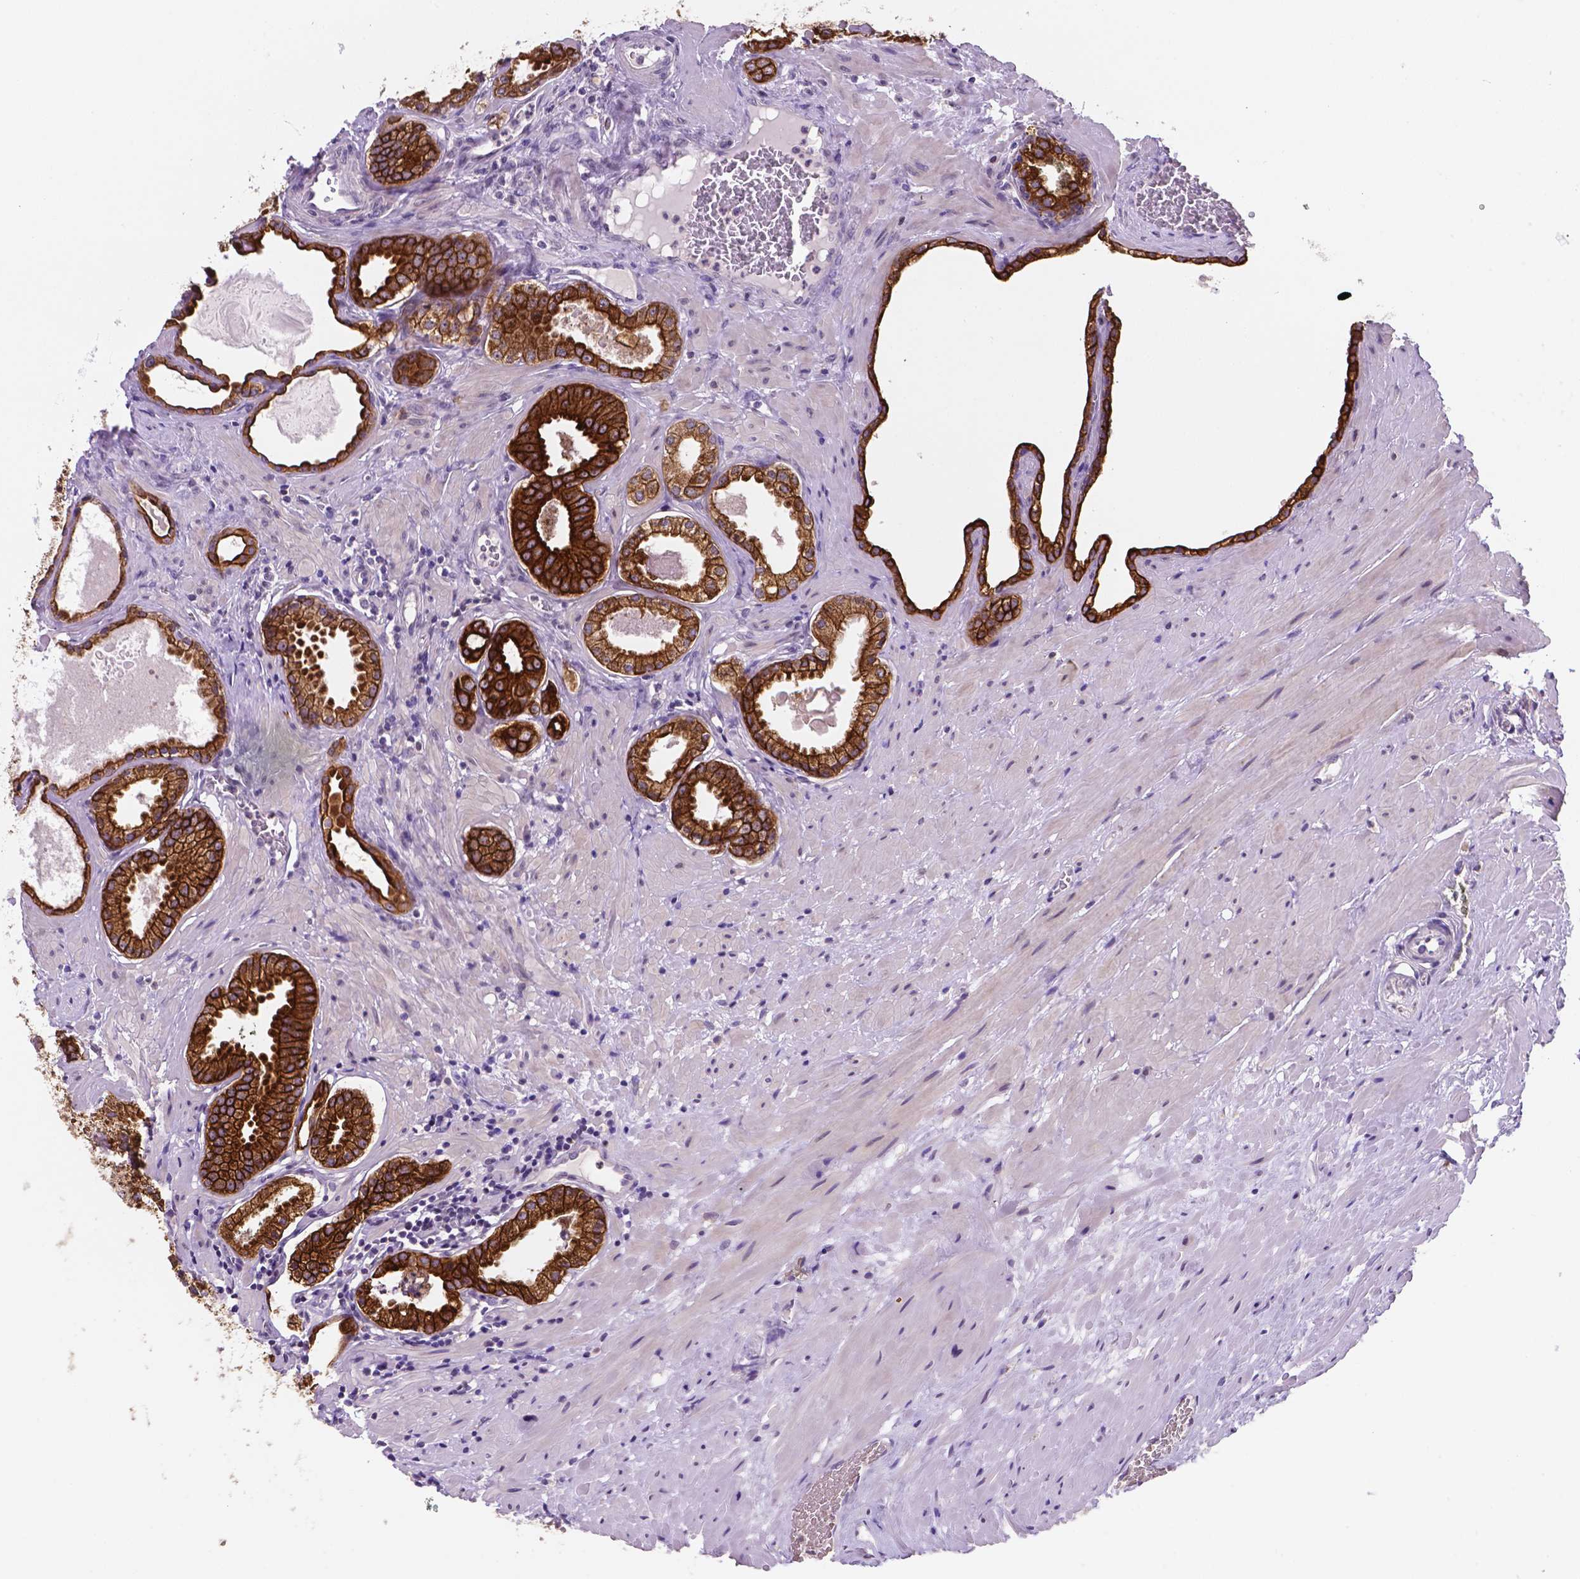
{"staining": {"intensity": "strong", "quantity": ">75%", "location": "cytoplasmic/membranous"}, "tissue": "prostate cancer", "cell_type": "Tumor cells", "image_type": "cancer", "snomed": [{"axis": "morphology", "description": "Adenocarcinoma, NOS"}, {"axis": "morphology", "description": "Adenocarcinoma, Low grade"}, {"axis": "topography", "description": "Prostate"}], "caption": "Immunohistochemical staining of prostate adenocarcinoma (low-grade) shows high levels of strong cytoplasmic/membranous positivity in approximately >75% of tumor cells.", "gene": "SHLD3", "patient": {"sex": "male", "age": 64}}